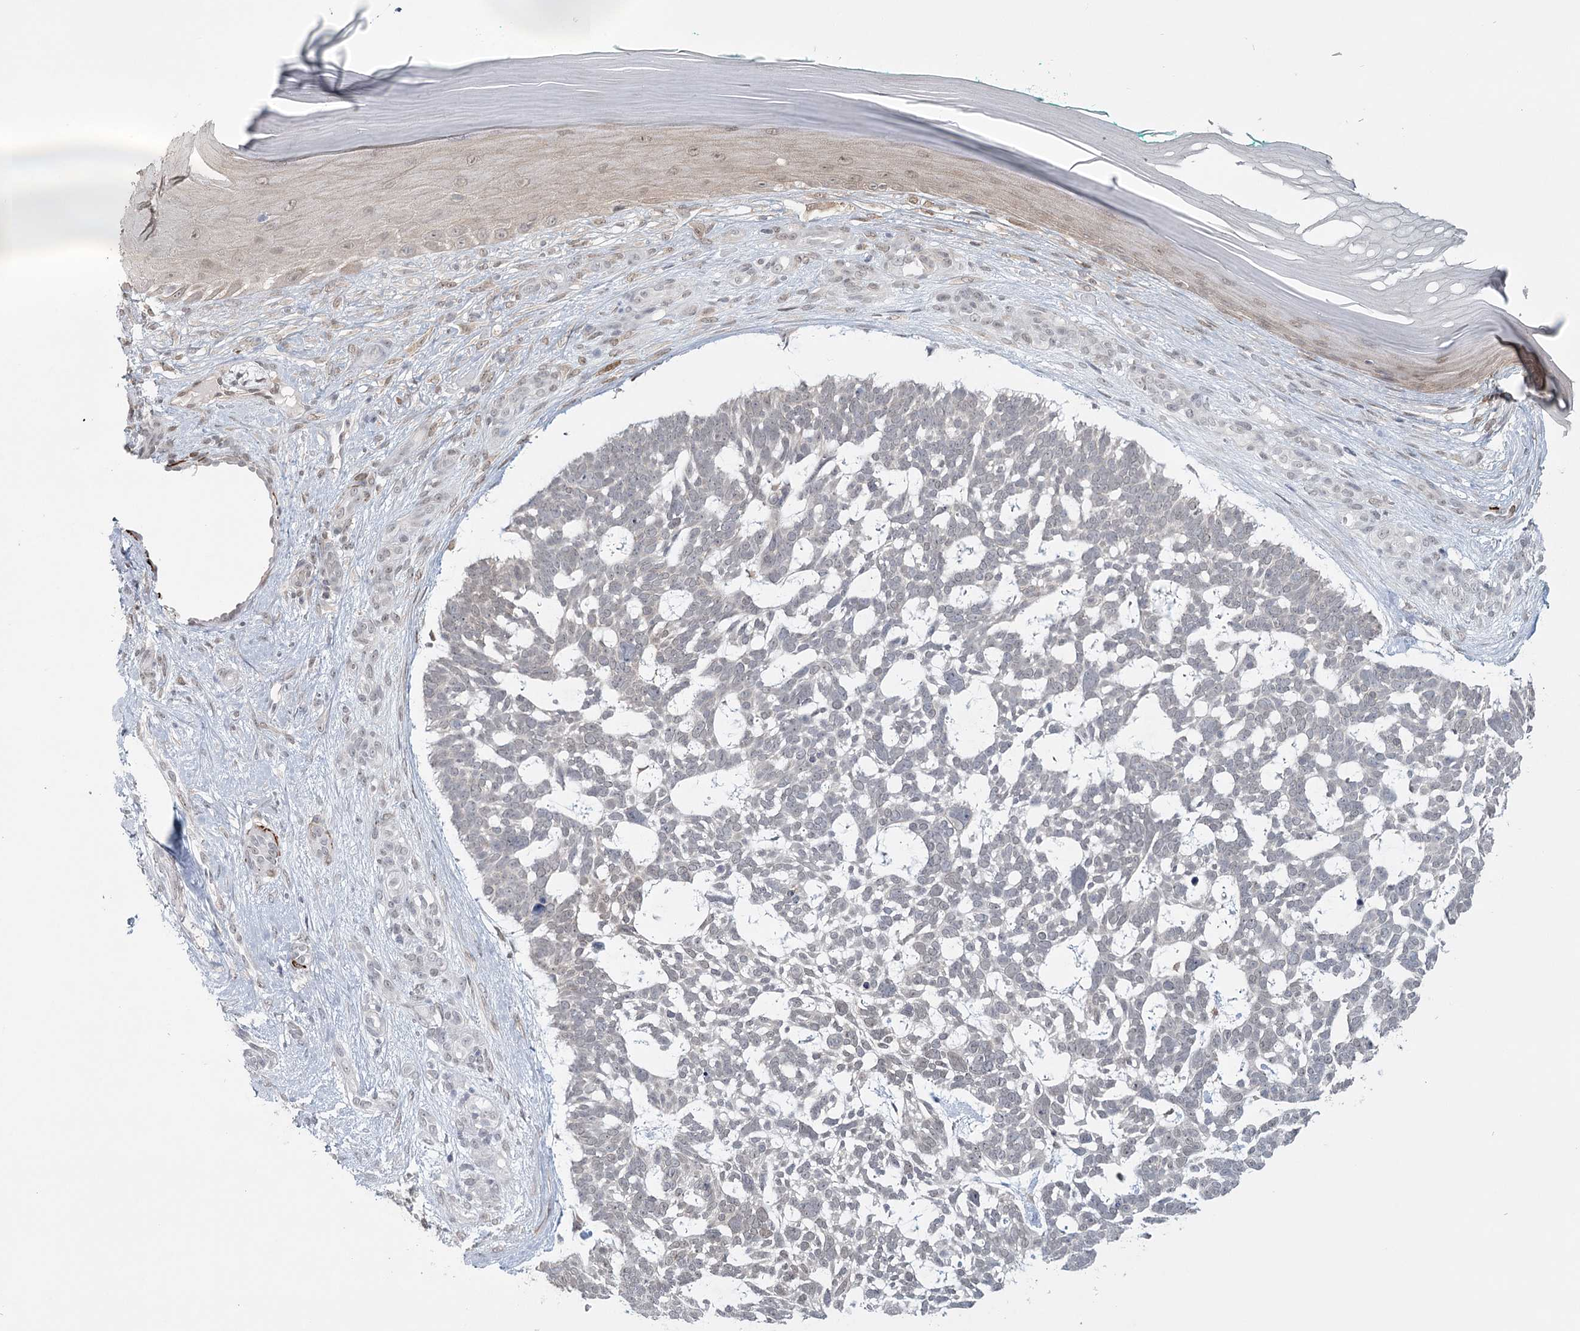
{"staining": {"intensity": "negative", "quantity": "none", "location": "none"}, "tissue": "skin cancer", "cell_type": "Tumor cells", "image_type": "cancer", "snomed": [{"axis": "morphology", "description": "Basal cell carcinoma"}, {"axis": "topography", "description": "Skin"}], "caption": "This is an immunohistochemistry image of human basal cell carcinoma (skin). There is no staining in tumor cells.", "gene": "TMEM70", "patient": {"sex": "male", "age": 88}}